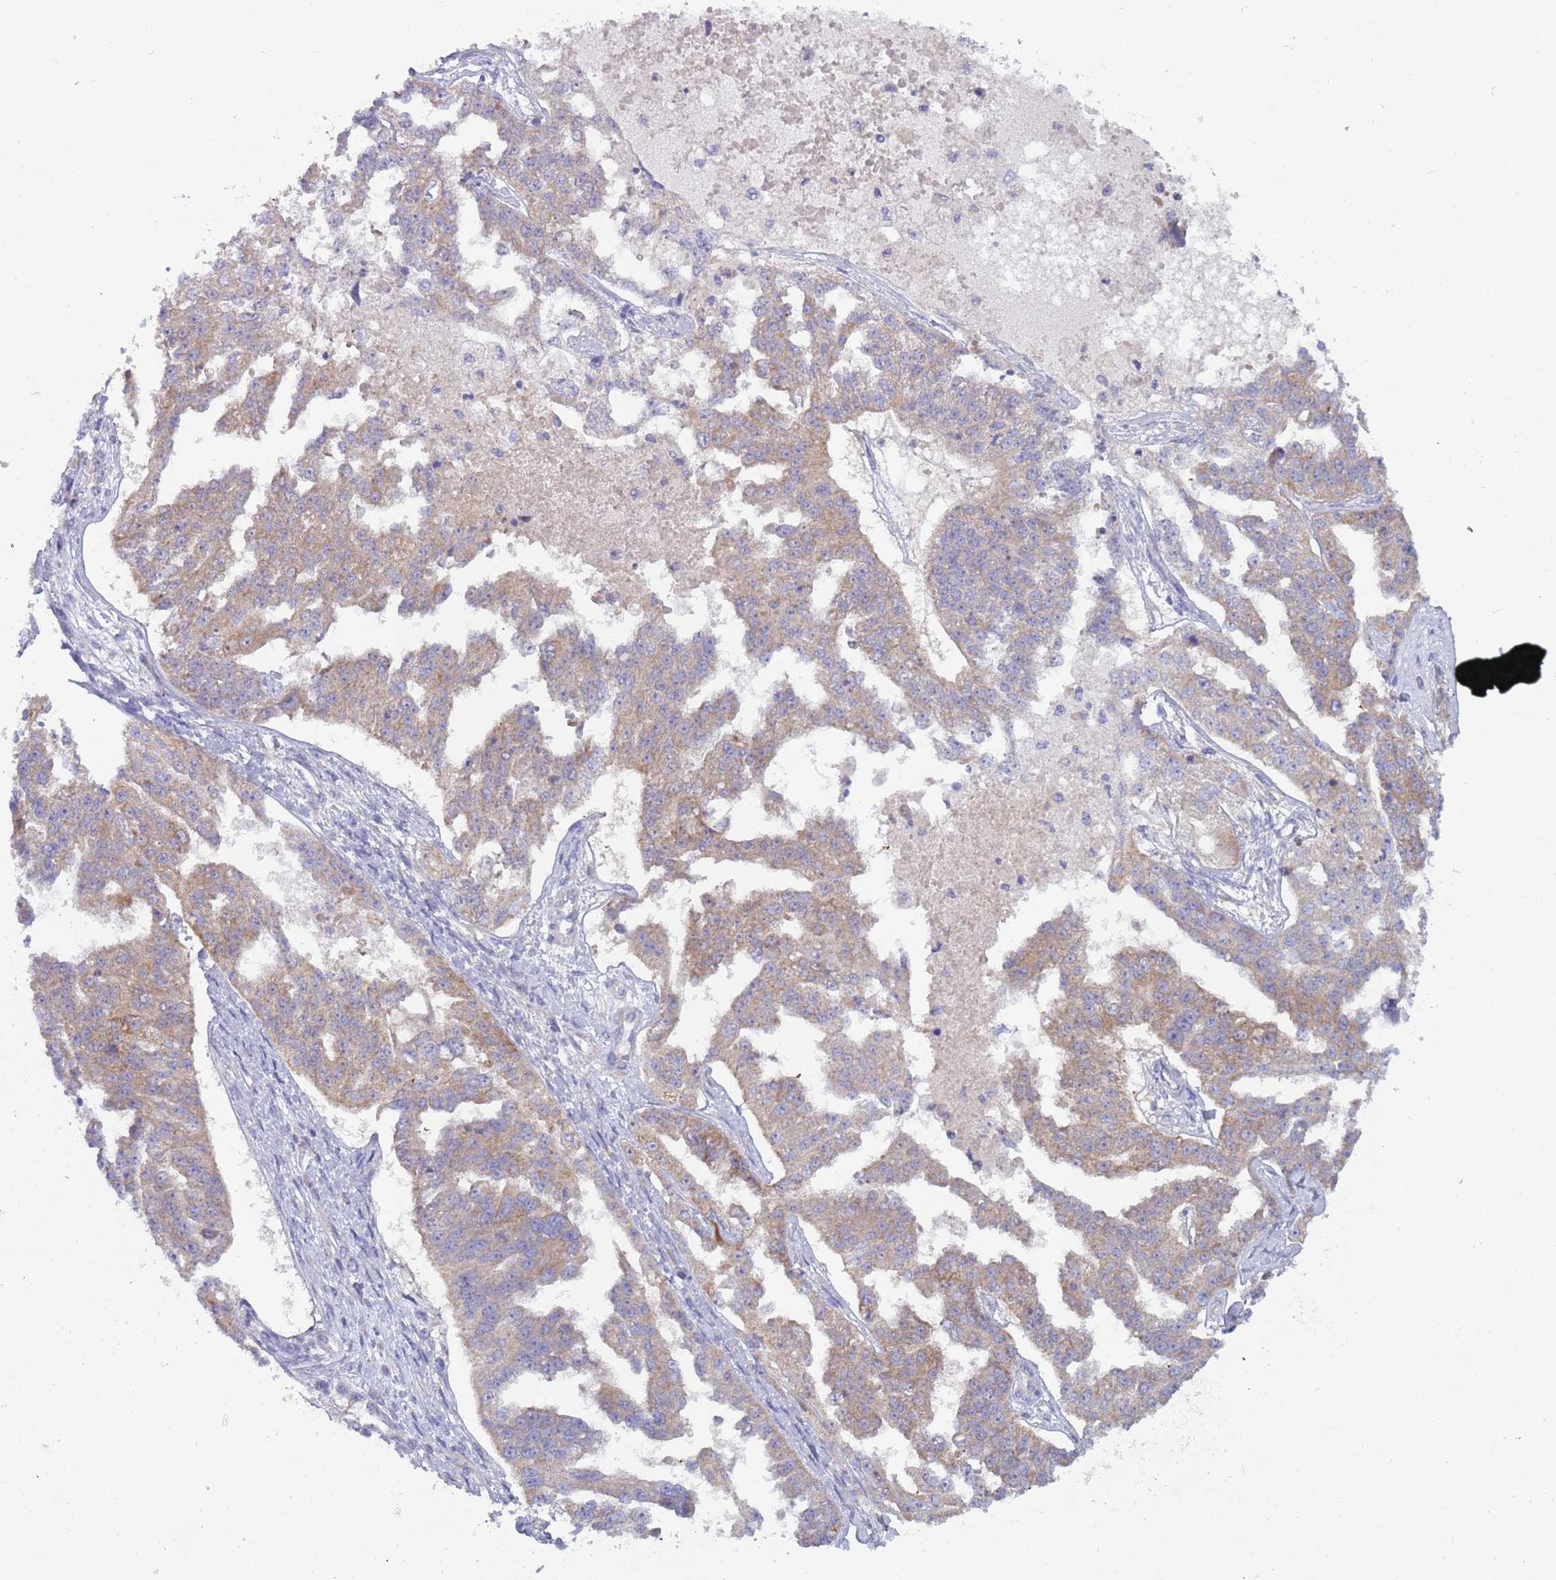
{"staining": {"intensity": "weak", "quantity": "25%-75%", "location": "cytoplasmic/membranous"}, "tissue": "ovarian cancer", "cell_type": "Tumor cells", "image_type": "cancer", "snomed": [{"axis": "morphology", "description": "Cystadenocarcinoma, serous, NOS"}, {"axis": "topography", "description": "Ovary"}], "caption": "Weak cytoplasmic/membranous positivity is appreciated in approximately 25%-75% of tumor cells in ovarian cancer (serous cystadenocarcinoma). (brown staining indicates protein expression, while blue staining denotes nuclei).", "gene": "UQCRQ", "patient": {"sex": "female", "age": 58}}